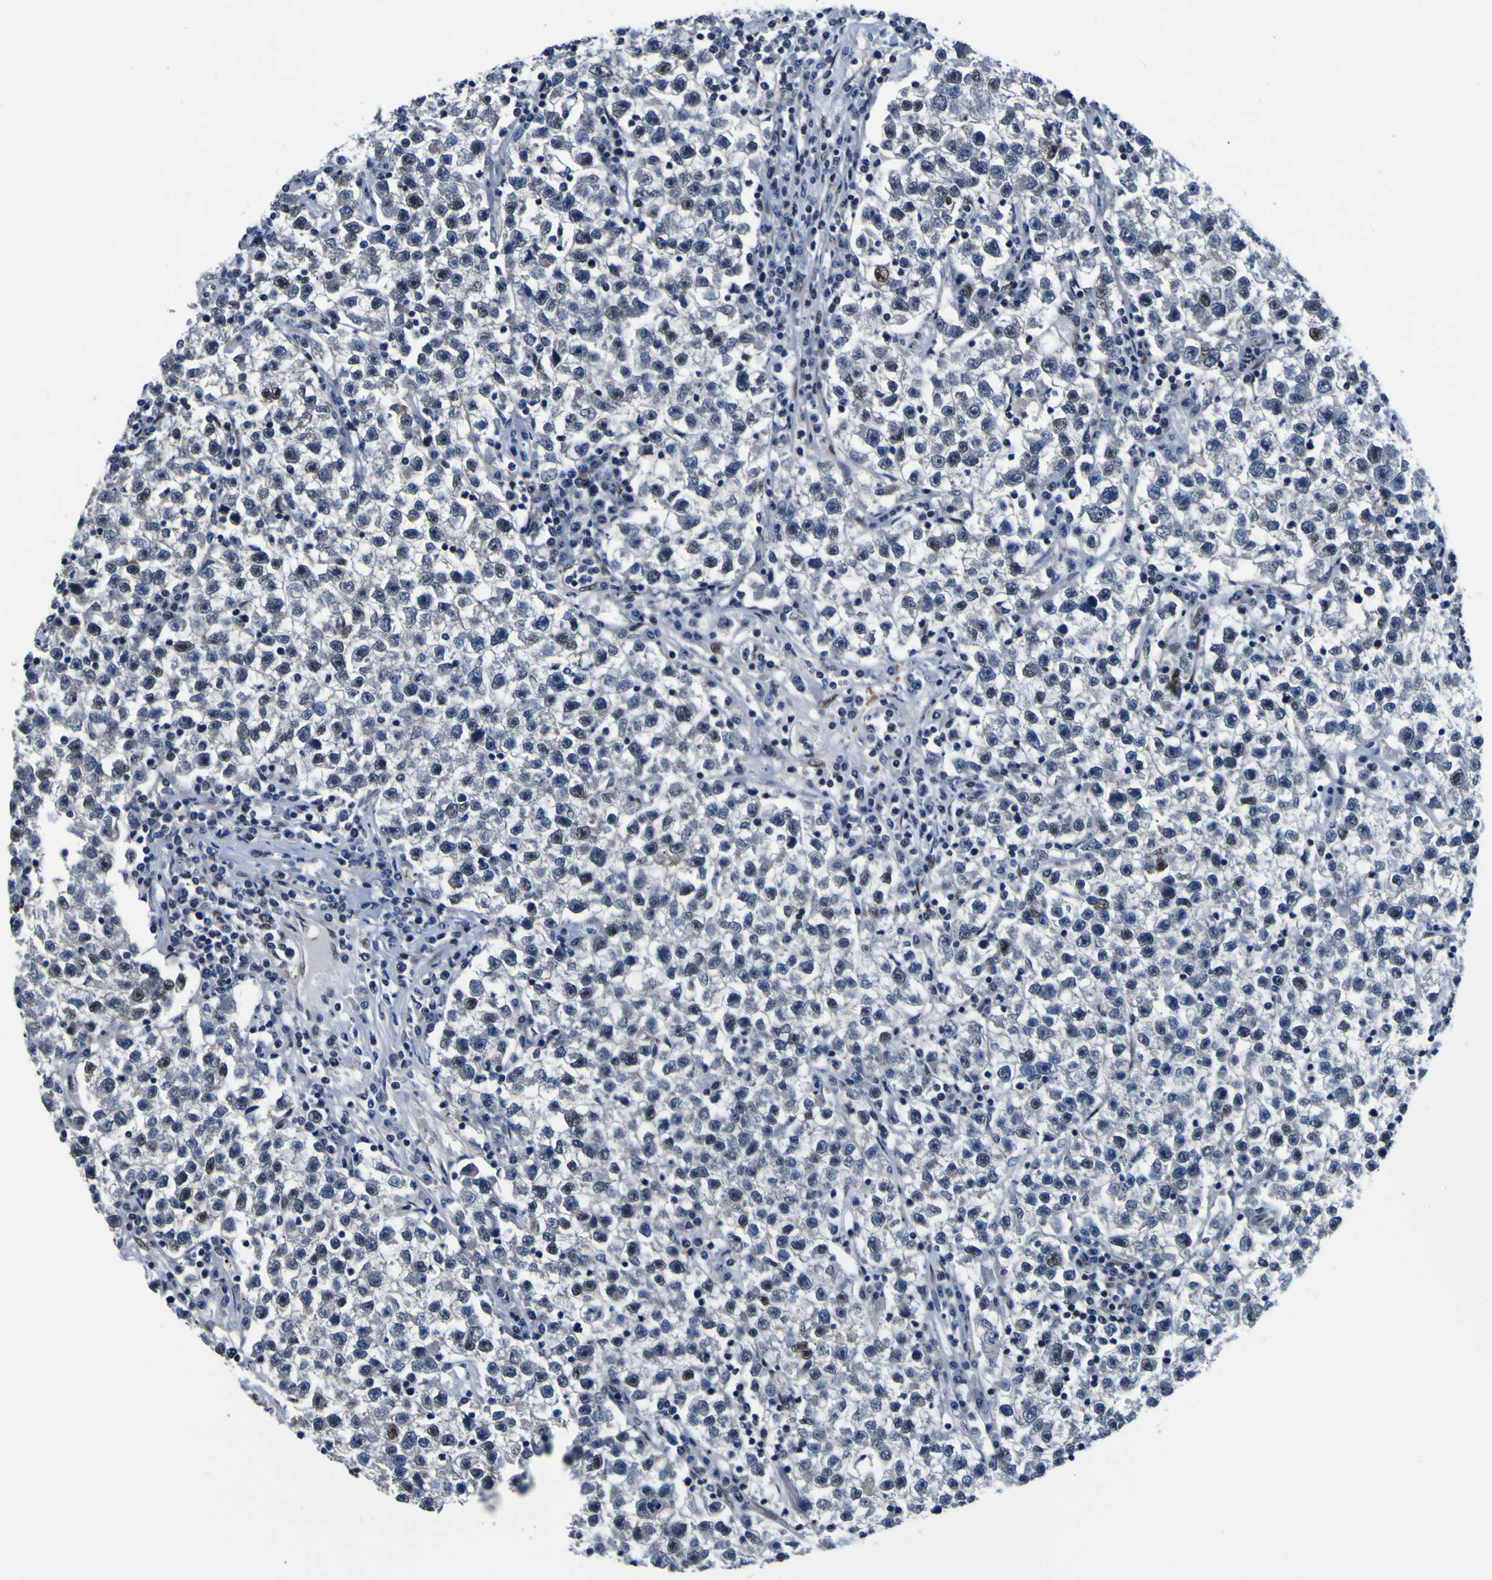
{"staining": {"intensity": "negative", "quantity": "none", "location": "none"}, "tissue": "testis cancer", "cell_type": "Tumor cells", "image_type": "cancer", "snomed": [{"axis": "morphology", "description": "Seminoma, NOS"}, {"axis": "topography", "description": "Testis"}], "caption": "This micrograph is of testis cancer stained with immunohistochemistry to label a protein in brown with the nuclei are counter-stained blue. There is no expression in tumor cells.", "gene": "CUL4B", "patient": {"sex": "male", "age": 22}}